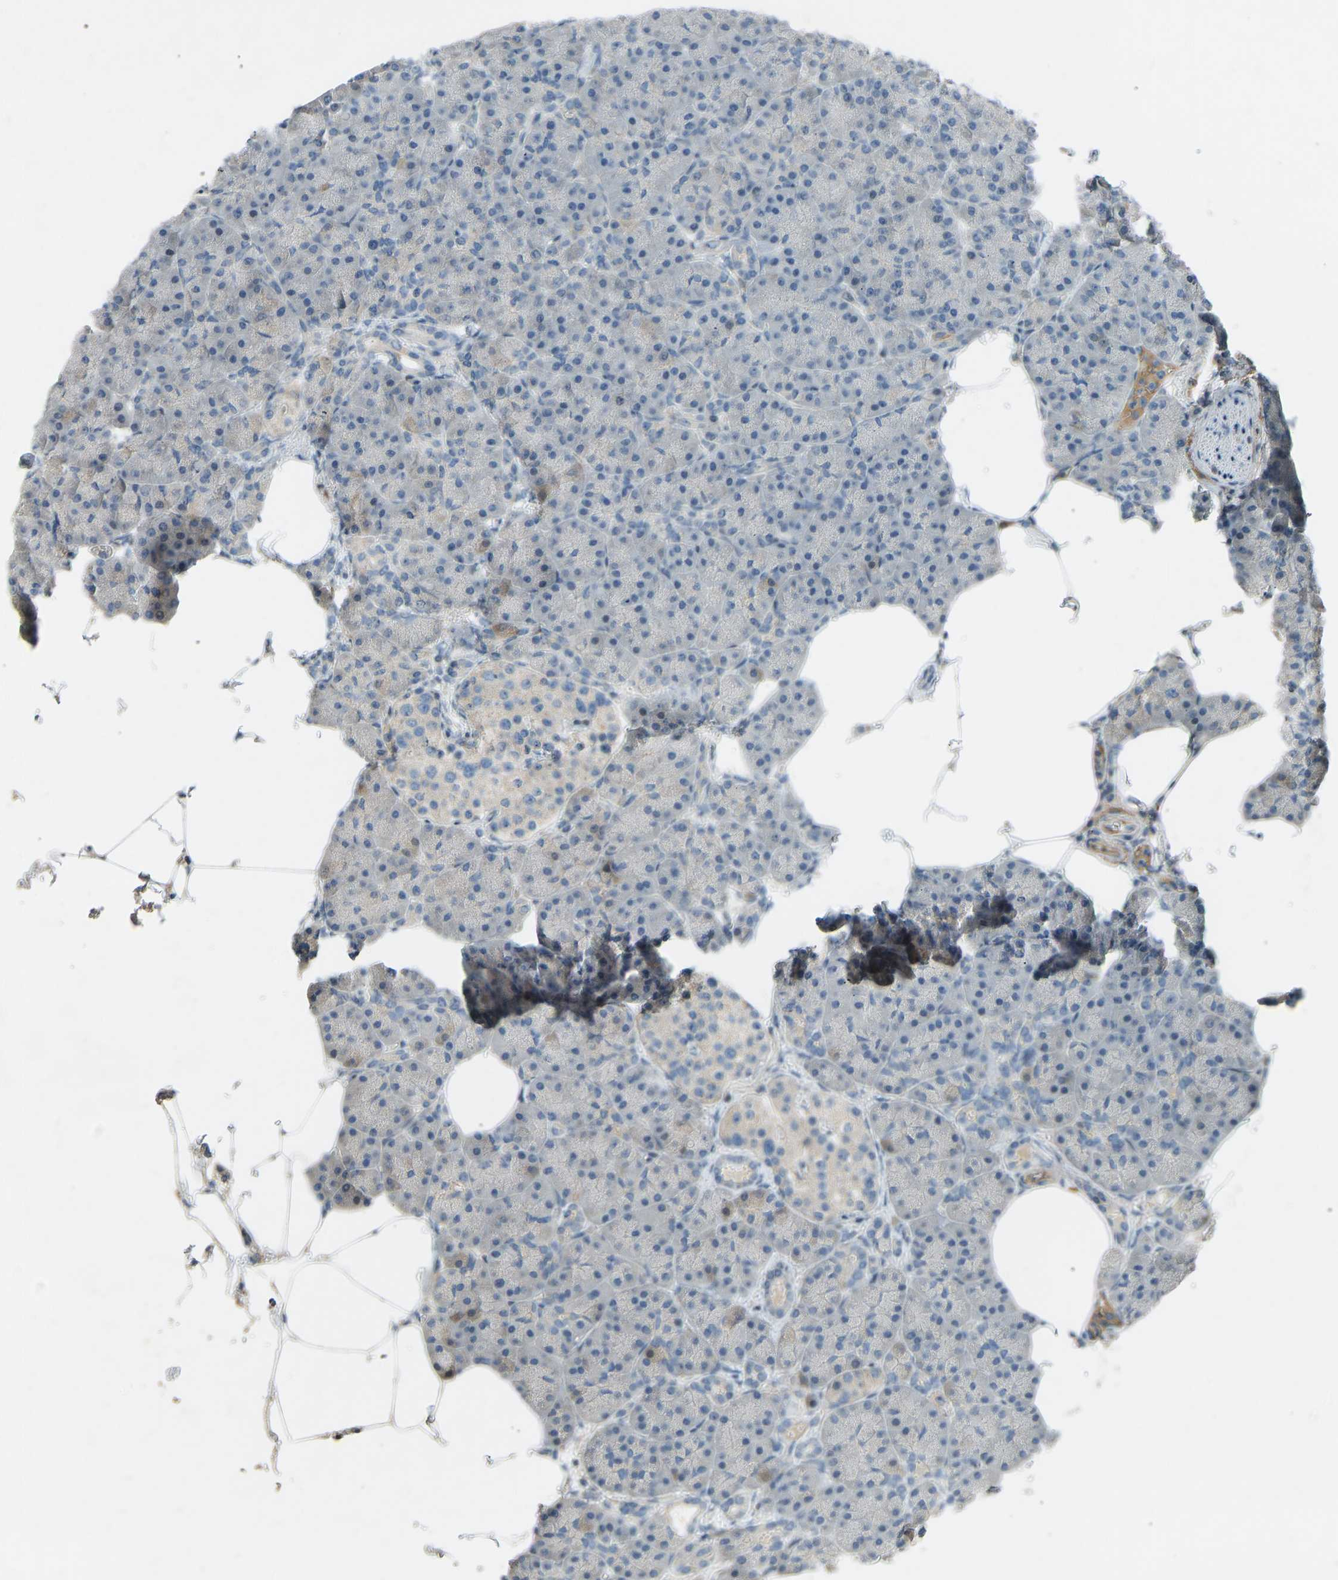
{"staining": {"intensity": "negative", "quantity": "none", "location": "none"}, "tissue": "pancreas", "cell_type": "Exocrine glandular cells", "image_type": "normal", "snomed": [{"axis": "morphology", "description": "Normal tissue, NOS"}, {"axis": "topography", "description": "Pancreas"}], "caption": "Human pancreas stained for a protein using immunohistochemistry (IHC) reveals no staining in exocrine glandular cells.", "gene": "FBLN2", "patient": {"sex": "female", "age": 70}}